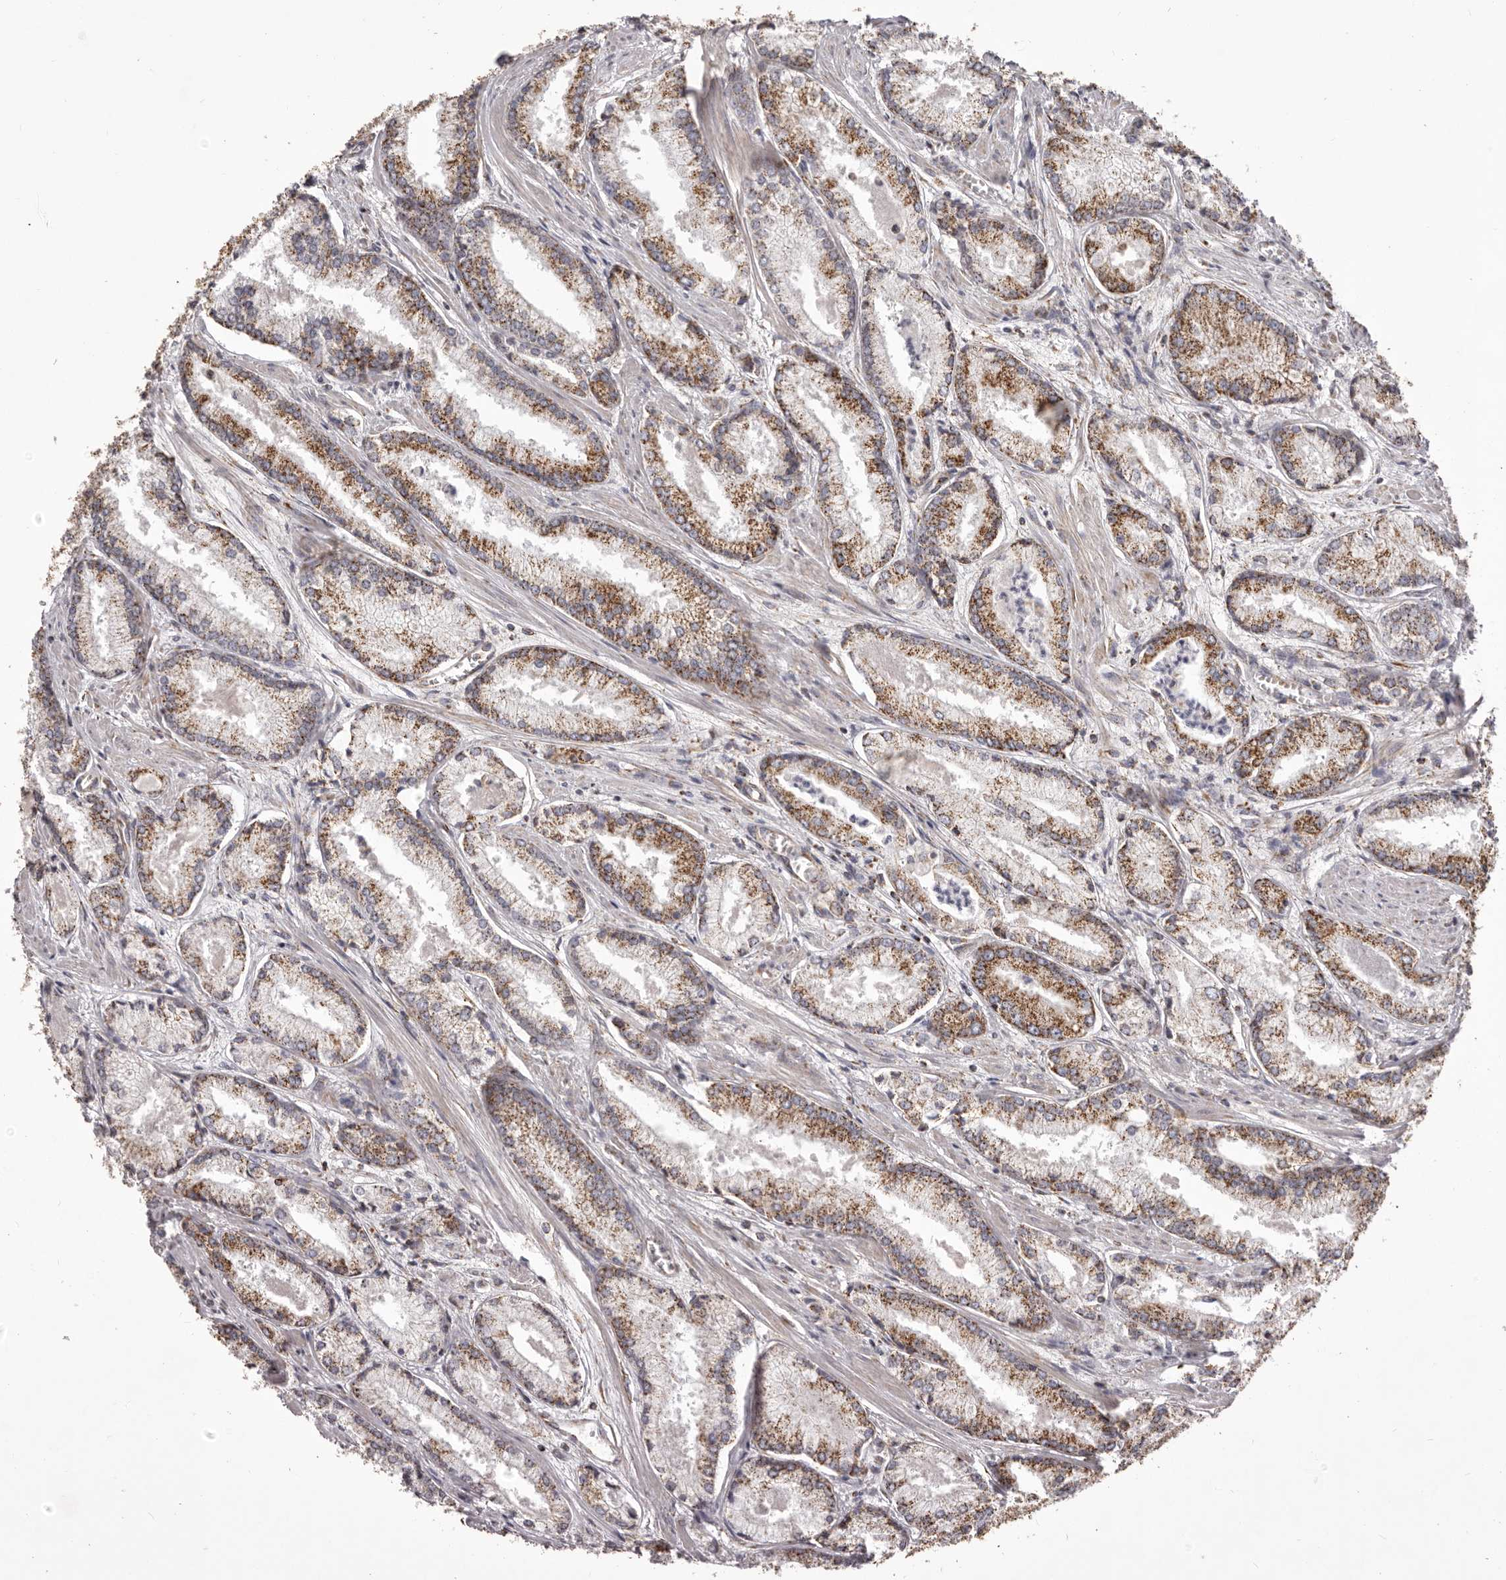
{"staining": {"intensity": "strong", "quantity": ">75%", "location": "cytoplasmic/membranous"}, "tissue": "prostate cancer", "cell_type": "Tumor cells", "image_type": "cancer", "snomed": [{"axis": "morphology", "description": "Adenocarcinoma, Low grade"}, {"axis": "topography", "description": "Prostate"}], "caption": "Immunohistochemistry histopathology image of prostate low-grade adenocarcinoma stained for a protein (brown), which displays high levels of strong cytoplasmic/membranous positivity in about >75% of tumor cells.", "gene": "CHRM2", "patient": {"sex": "male", "age": 54}}